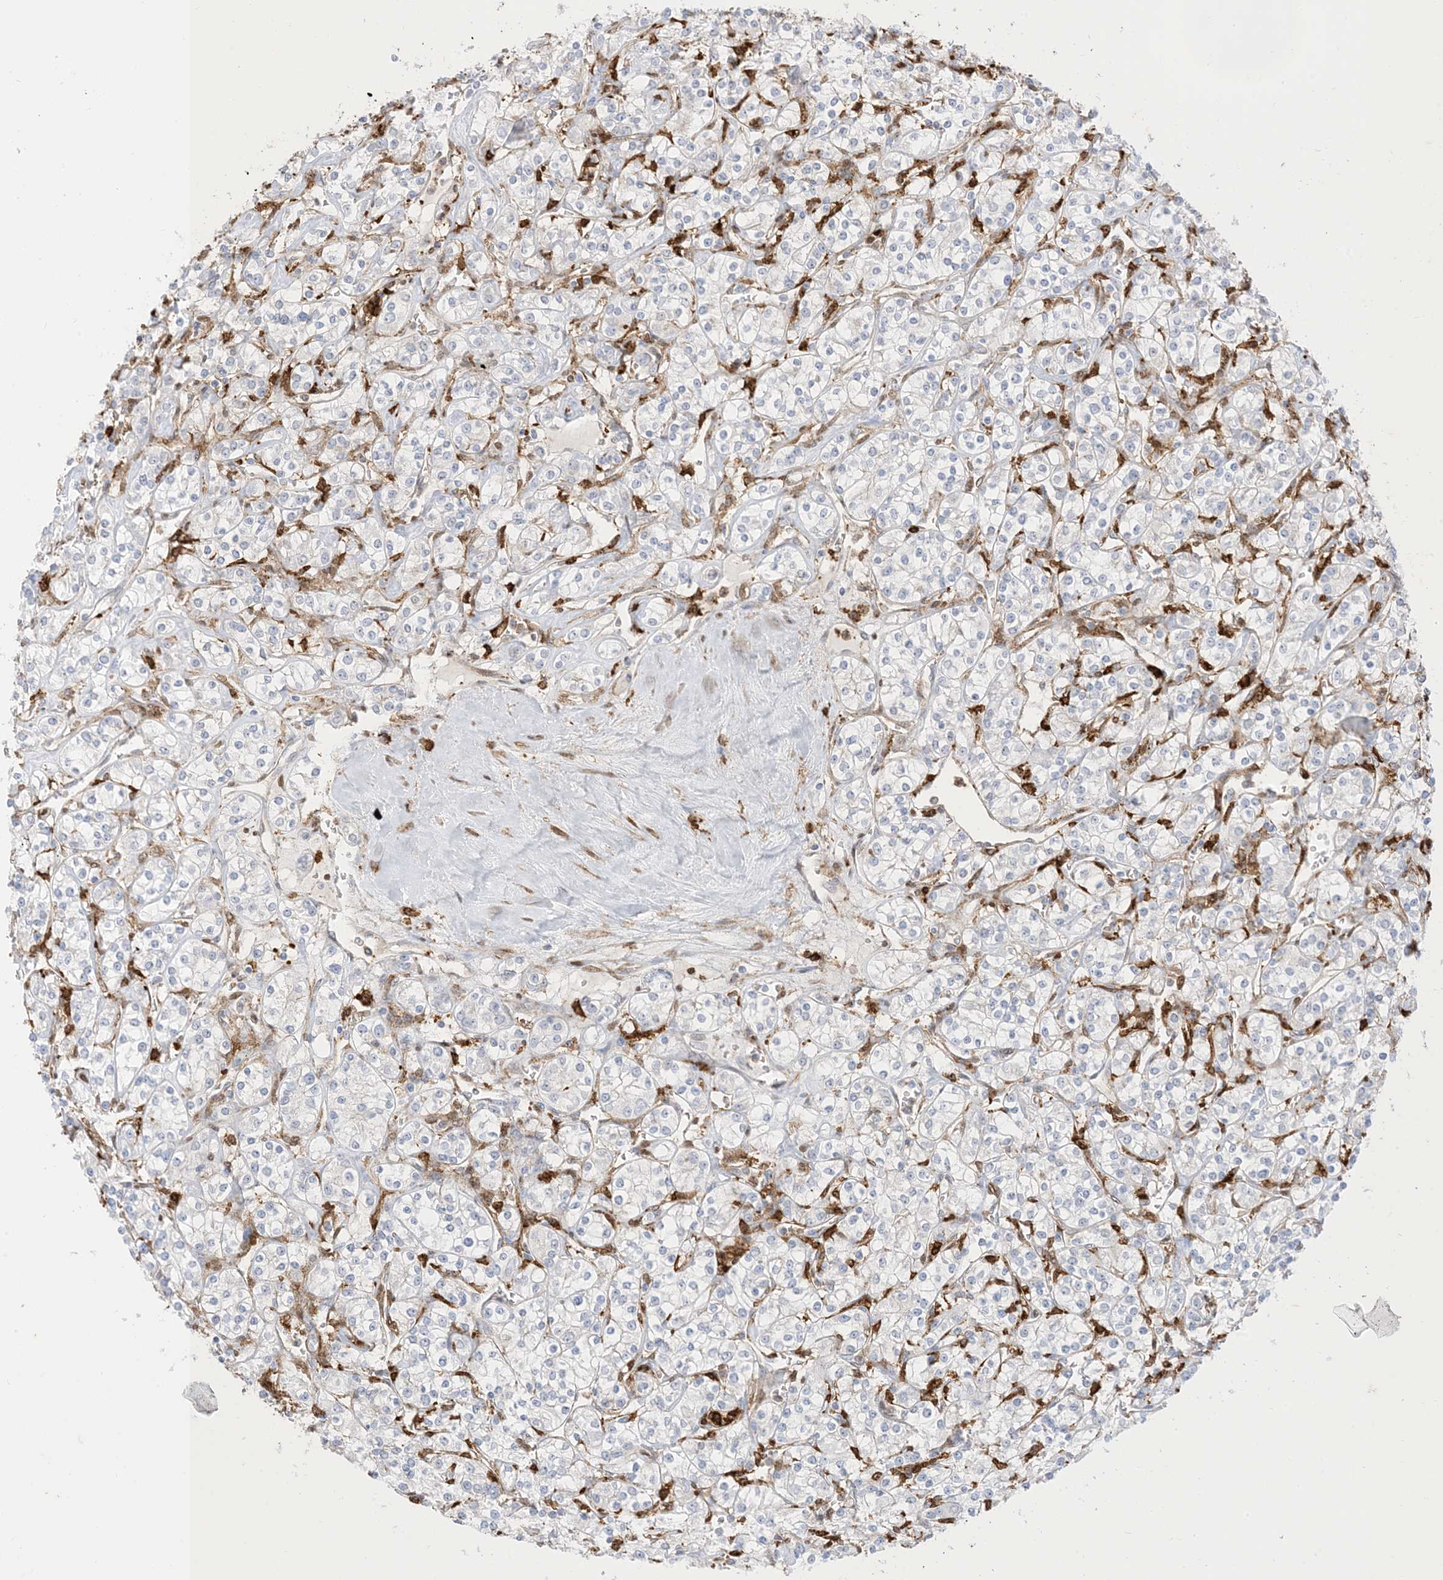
{"staining": {"intensity": "negative", "quantity": "none", "location": "none"}, "tissue": "renal cancer", "cell_type": "Tumor cells", "image_type": "cancer", "snomed": [{"axis": "morphology", "description": "Adenocarcinoma, NOS"}, {"axis": "topography", "description": "Kidney"}], "caption": "The immunohistochemistry (IHC) photomicrograph has no significant positivity in tumor cells of renal cancer (adenocarcinoma) tissue. The staining is performed using DAB brown chromogen with nuclei counter-stained in using hematoxylin.", "gene": "GSN", "patient": {"sex": "male", "age": 77}}